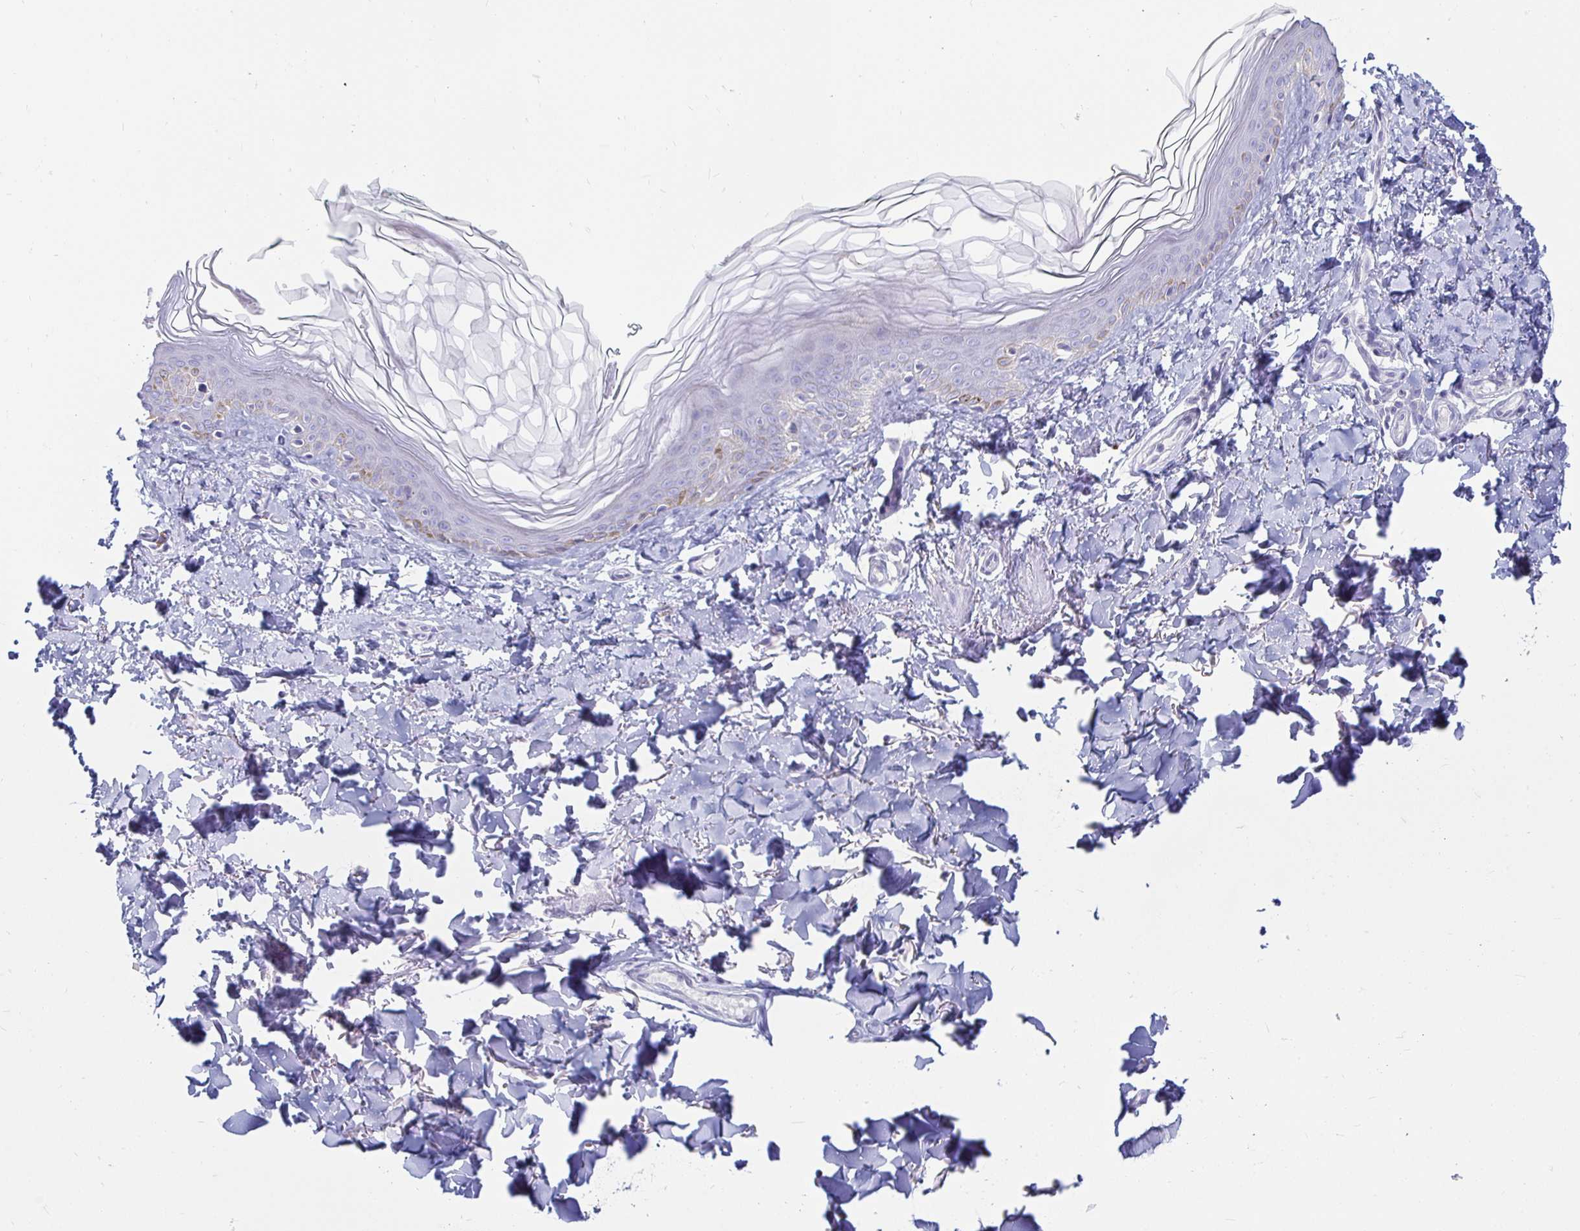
{"staining": {"intensity": "negative", "quantity": "none", "location": "none"}, "tissue": "skin", "cell_type": "Fibroblasts", "image_type": "normal", "snomed": [{"axis": "morphology", "description": "Normal tissue, NOS"}, {"axis": "topography", "description": "Skin"}, {"axis": "topography", "description": "Peripheral nerve tissue"}], "caption": "Immunohistochemistry of normal human skin reveals no expression in fibroblasts.", "gene": "PEG10", "patient": {"sex": "female", "age": 45}}